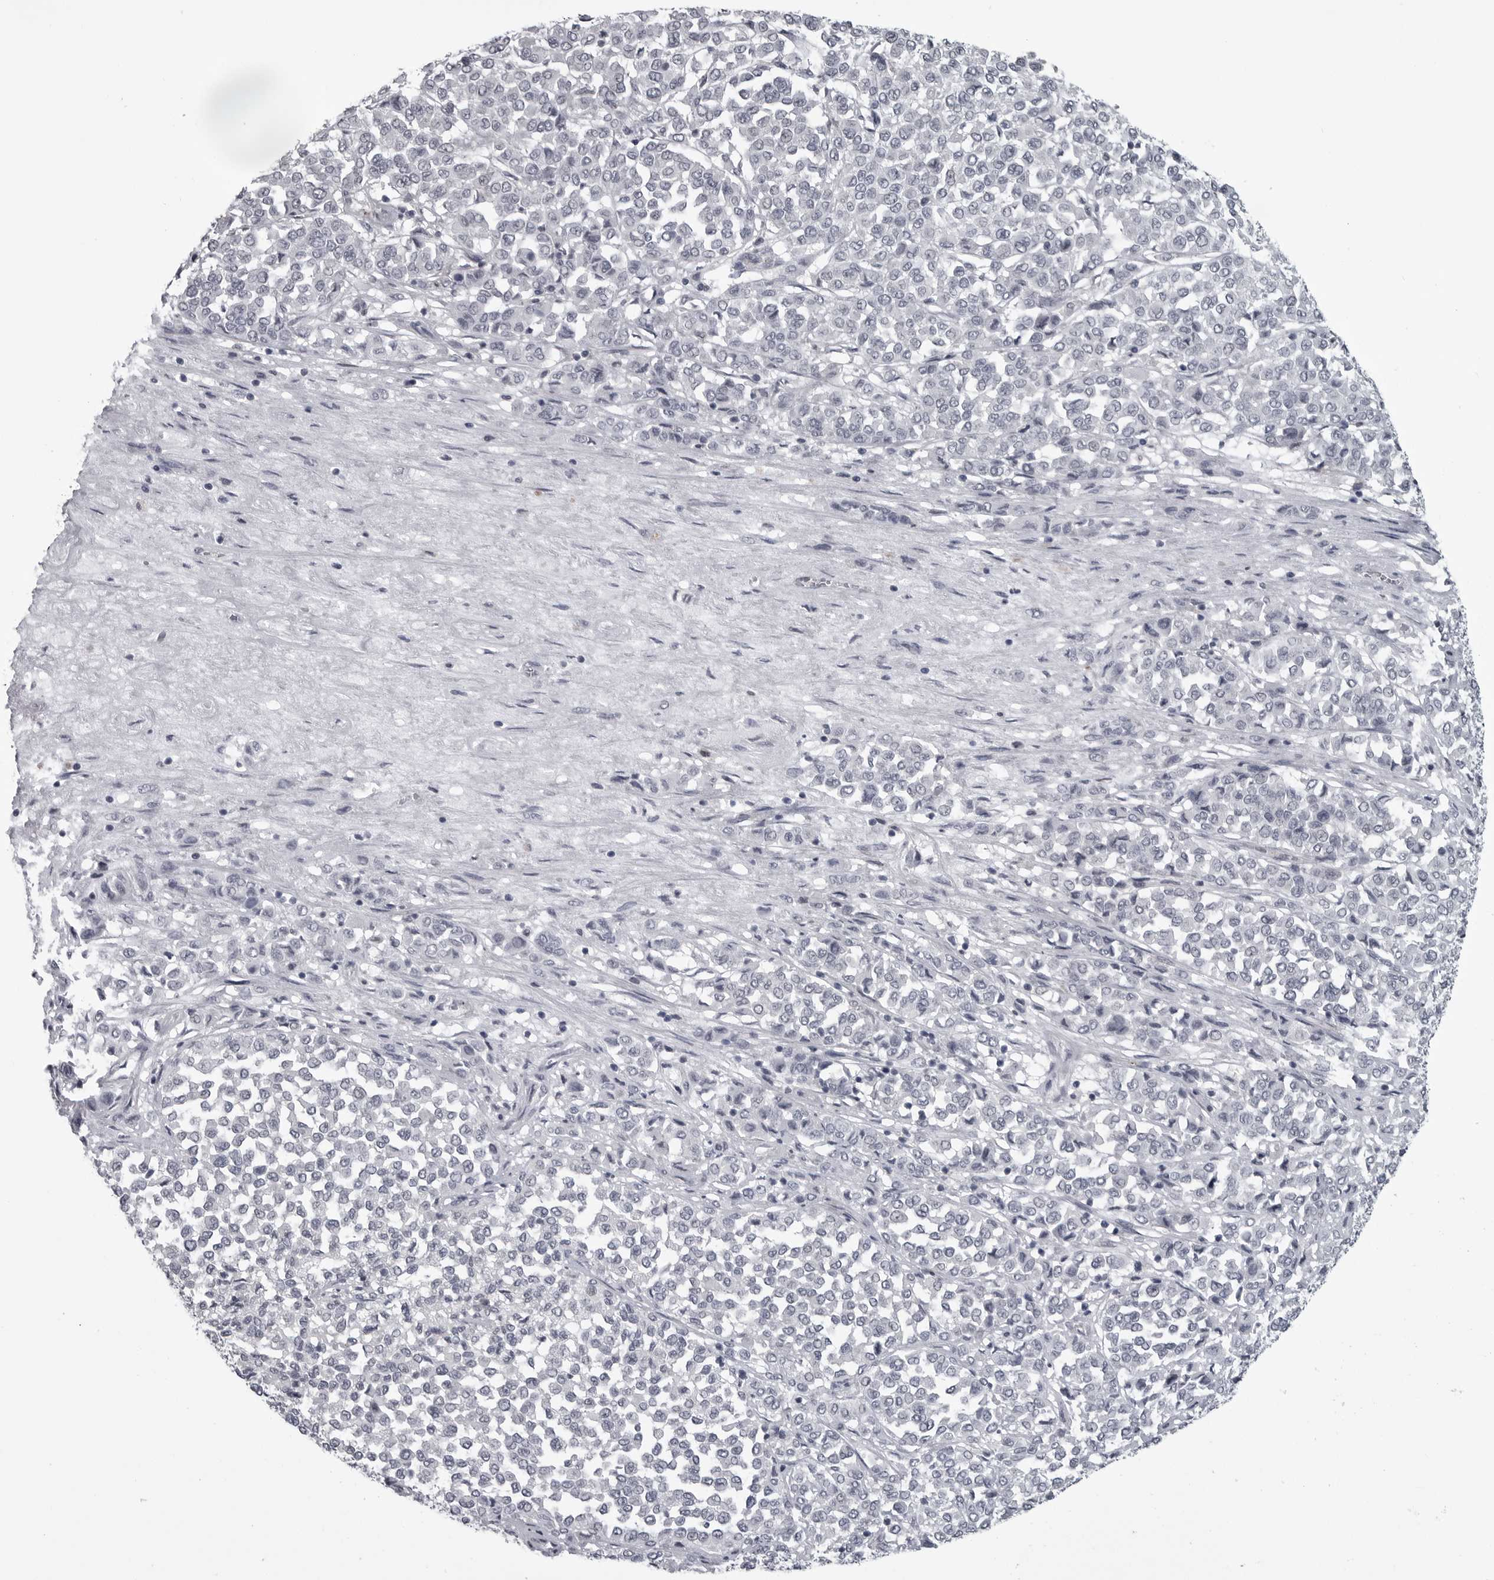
{"staining": {"intensity": "negative", "quantity": "none", "location": "none"}, "tissue": "melanoma", "cell_type": "Tumor cells", "image_type": "cancer", "snomed": [{"axis": "morphology", "description": "Malignant melanoma, Metastatic site"}, {"axis": "topography", "description": "Pancreas"}], "caption": "The image reveals no staining of tumor cells in malignant melanoma (metastatic site). The staining is performed using DAB brown chromogen with nuclei counter-stained in using hematoxylin.", "gene": "LYSMD1", "patient": {"sex": "female", "age": 30}}